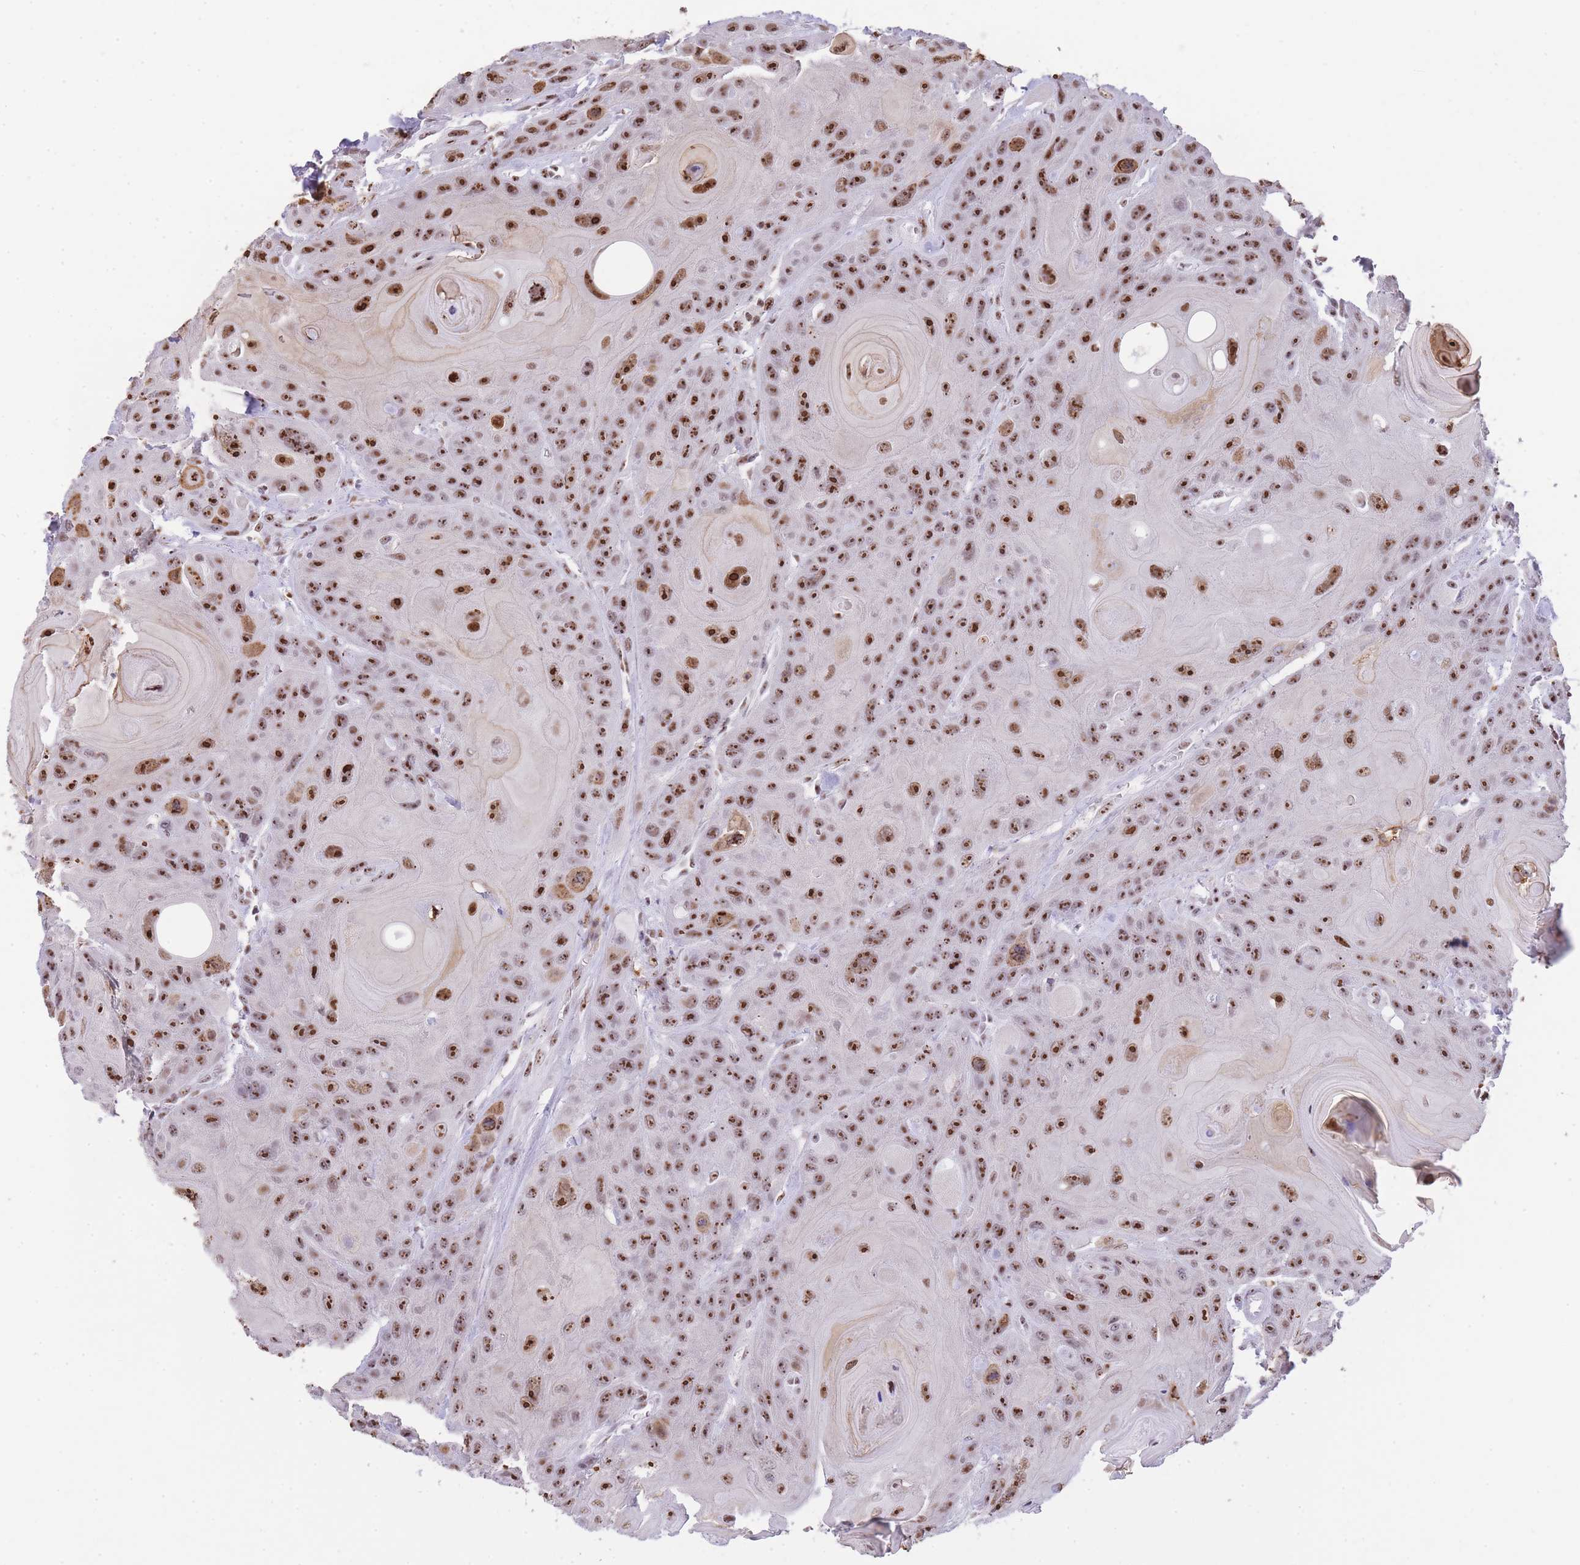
{"staining": {"intensity": "strong", "quantity": ">75%", "location": "nuclear"}, "tissue": "head and neck cancer", "cell_type": "Tumor cells", "image_type": "cancer", "snomed": [{"axis": "morphology", "description": "Squamous cell carcinoma, NOS"}, {"axis": "topography", "description": "Head-Neck"}], "caption": "An IHC photomicrograph of neoplastic tissue is shown. Protein staining in brown highlights strong nuclear positivity in squamous cell carcinoma (head and neck) within tumor cells. The staining is performed using DAB brown chromogen to label protein expression. The nuclei are counter-stained blue using hematoxylin.", "gene": "EVC2", "patient": {"sex": "female", "age": 59}}